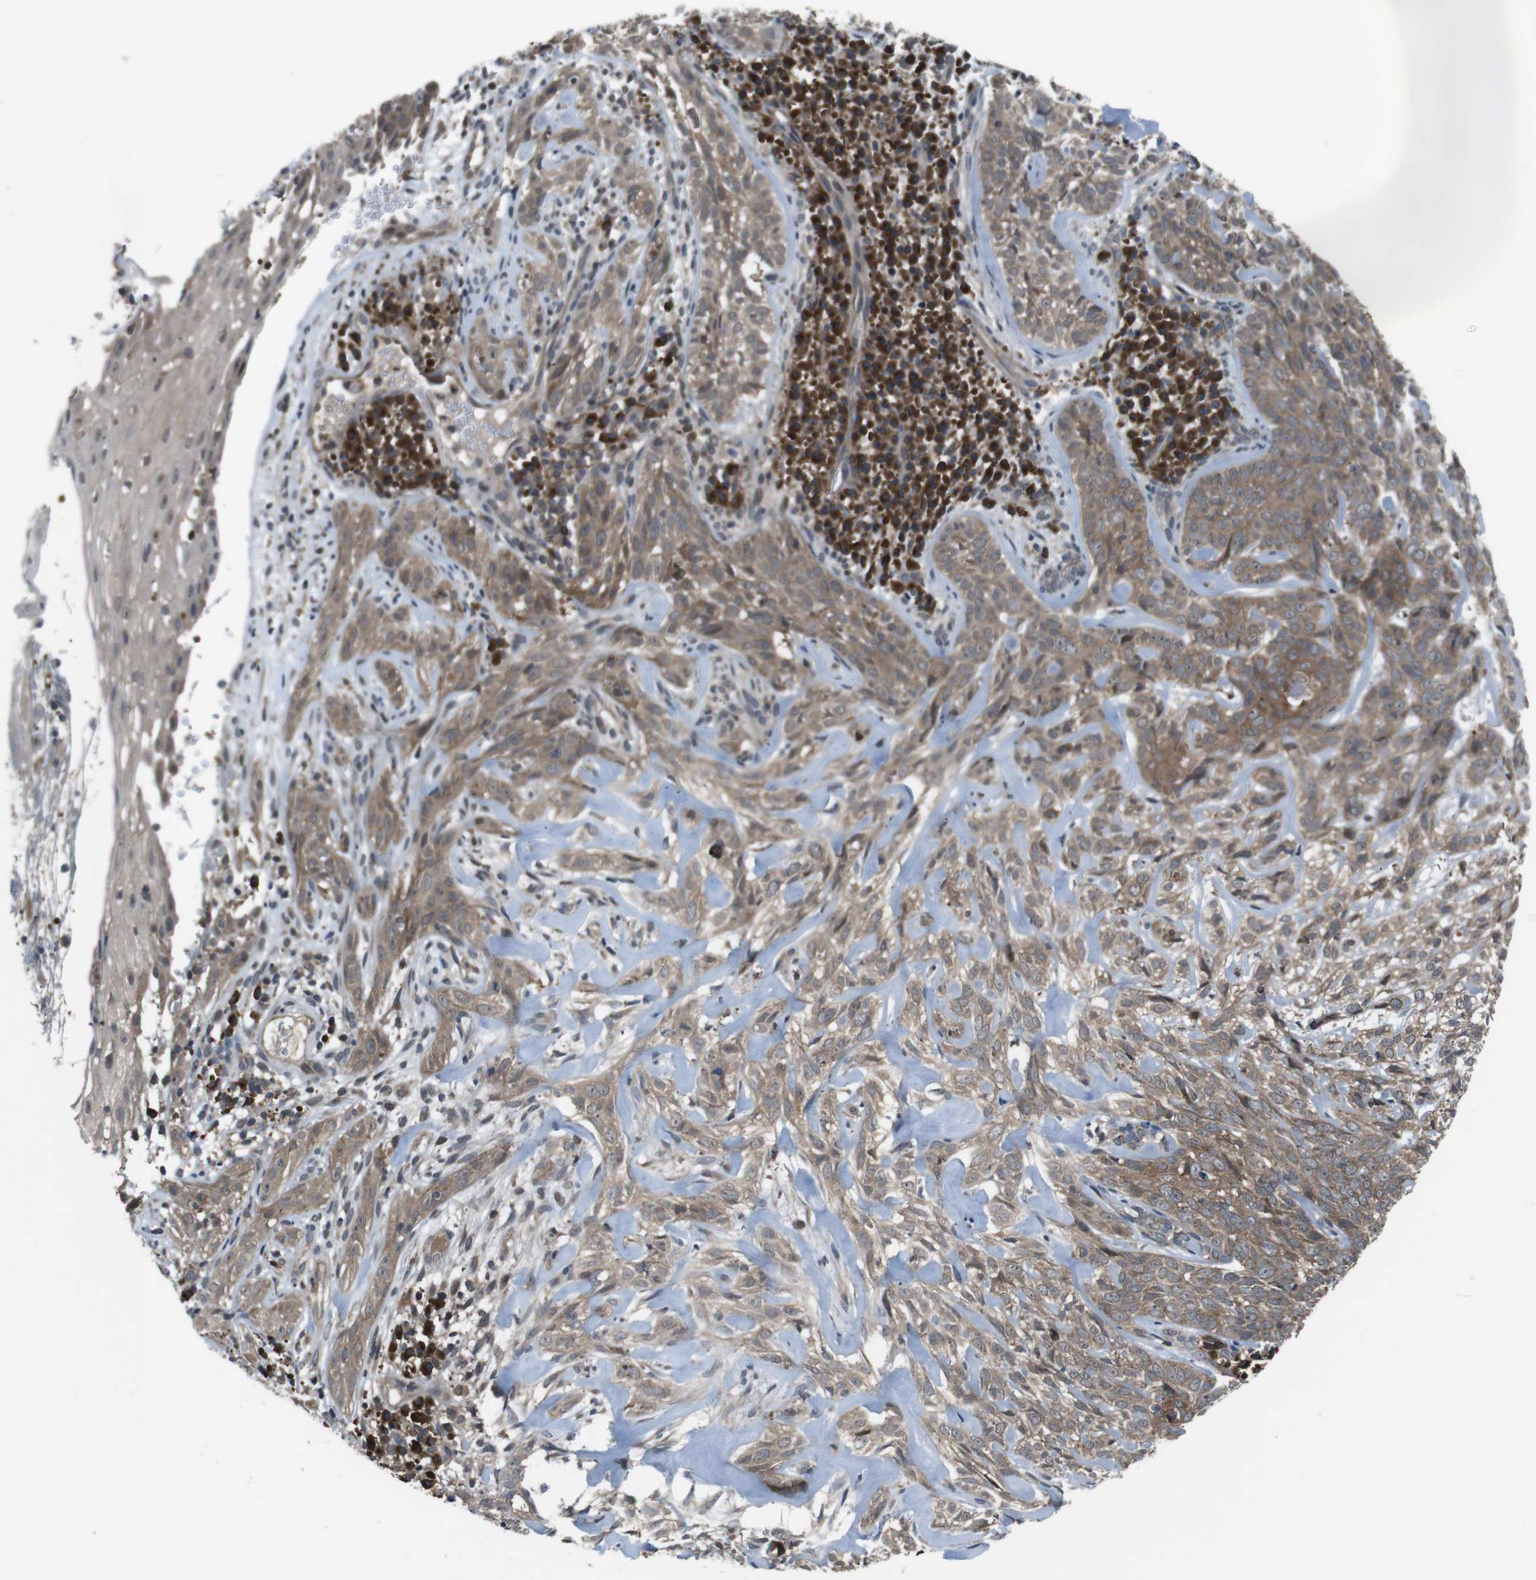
{"staining": {"intensity": "moderate", "quantity": ">75%", "location": "cytoplasmic/membranous"}, "tissue": "skin cancer", "cell_type": "Tumor cells", "image_type": "cancer", "snomed": [{"axis": "morphology", "description": "Basal cell carcinoma"}, {"axis": "topography", "description": "Skin"}], "caption": "Moderate cytoplasmic/membranous protein staining is present in about >75% of tumor cells in basal cell carcinoma (skin).", "gene": "SLC22A23", "patient": {"sex": "male", "age": 72}}